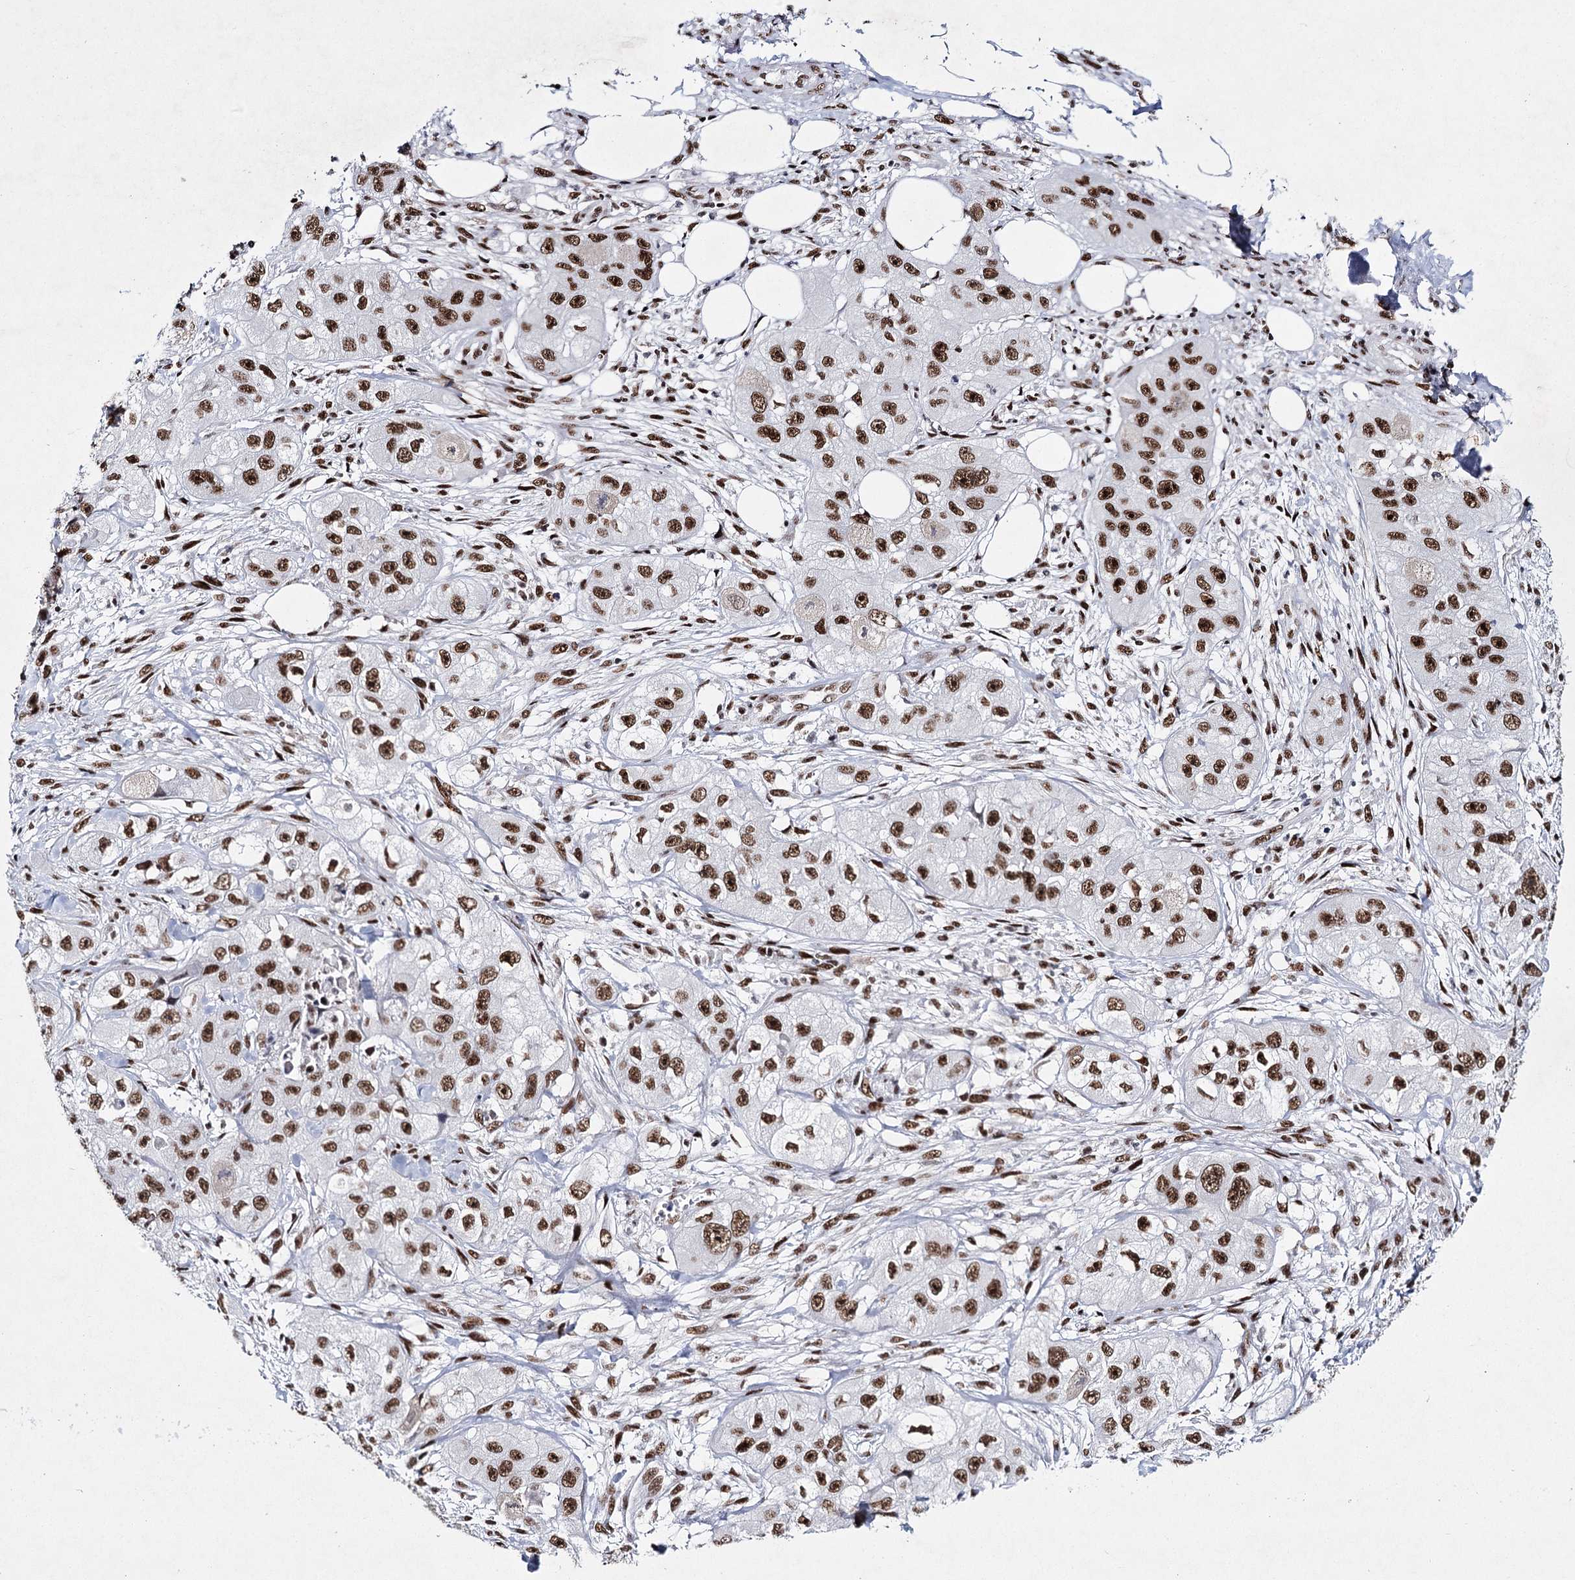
{"staining": {"intensity": "strong", "quantity": ">75%", "location": "nuclear"}, "tissue": "skin cancer", "cell_type": "Tumor cells", "image_type": "cancer", "snomed": [{"axis": "morphology", "description": "Squamous cell carcinoma, NOS"}, {"axis": "topography", "description": "Skin"}, {"axis": "topography", "description": "Subcutis"}], "caption": "Protein expression analysis of skin cancer displays strong nuclear positivity in about >75% of tumor cells.", "gene": "SCAF8", "patient": {"sex": "male", "age": 73}}